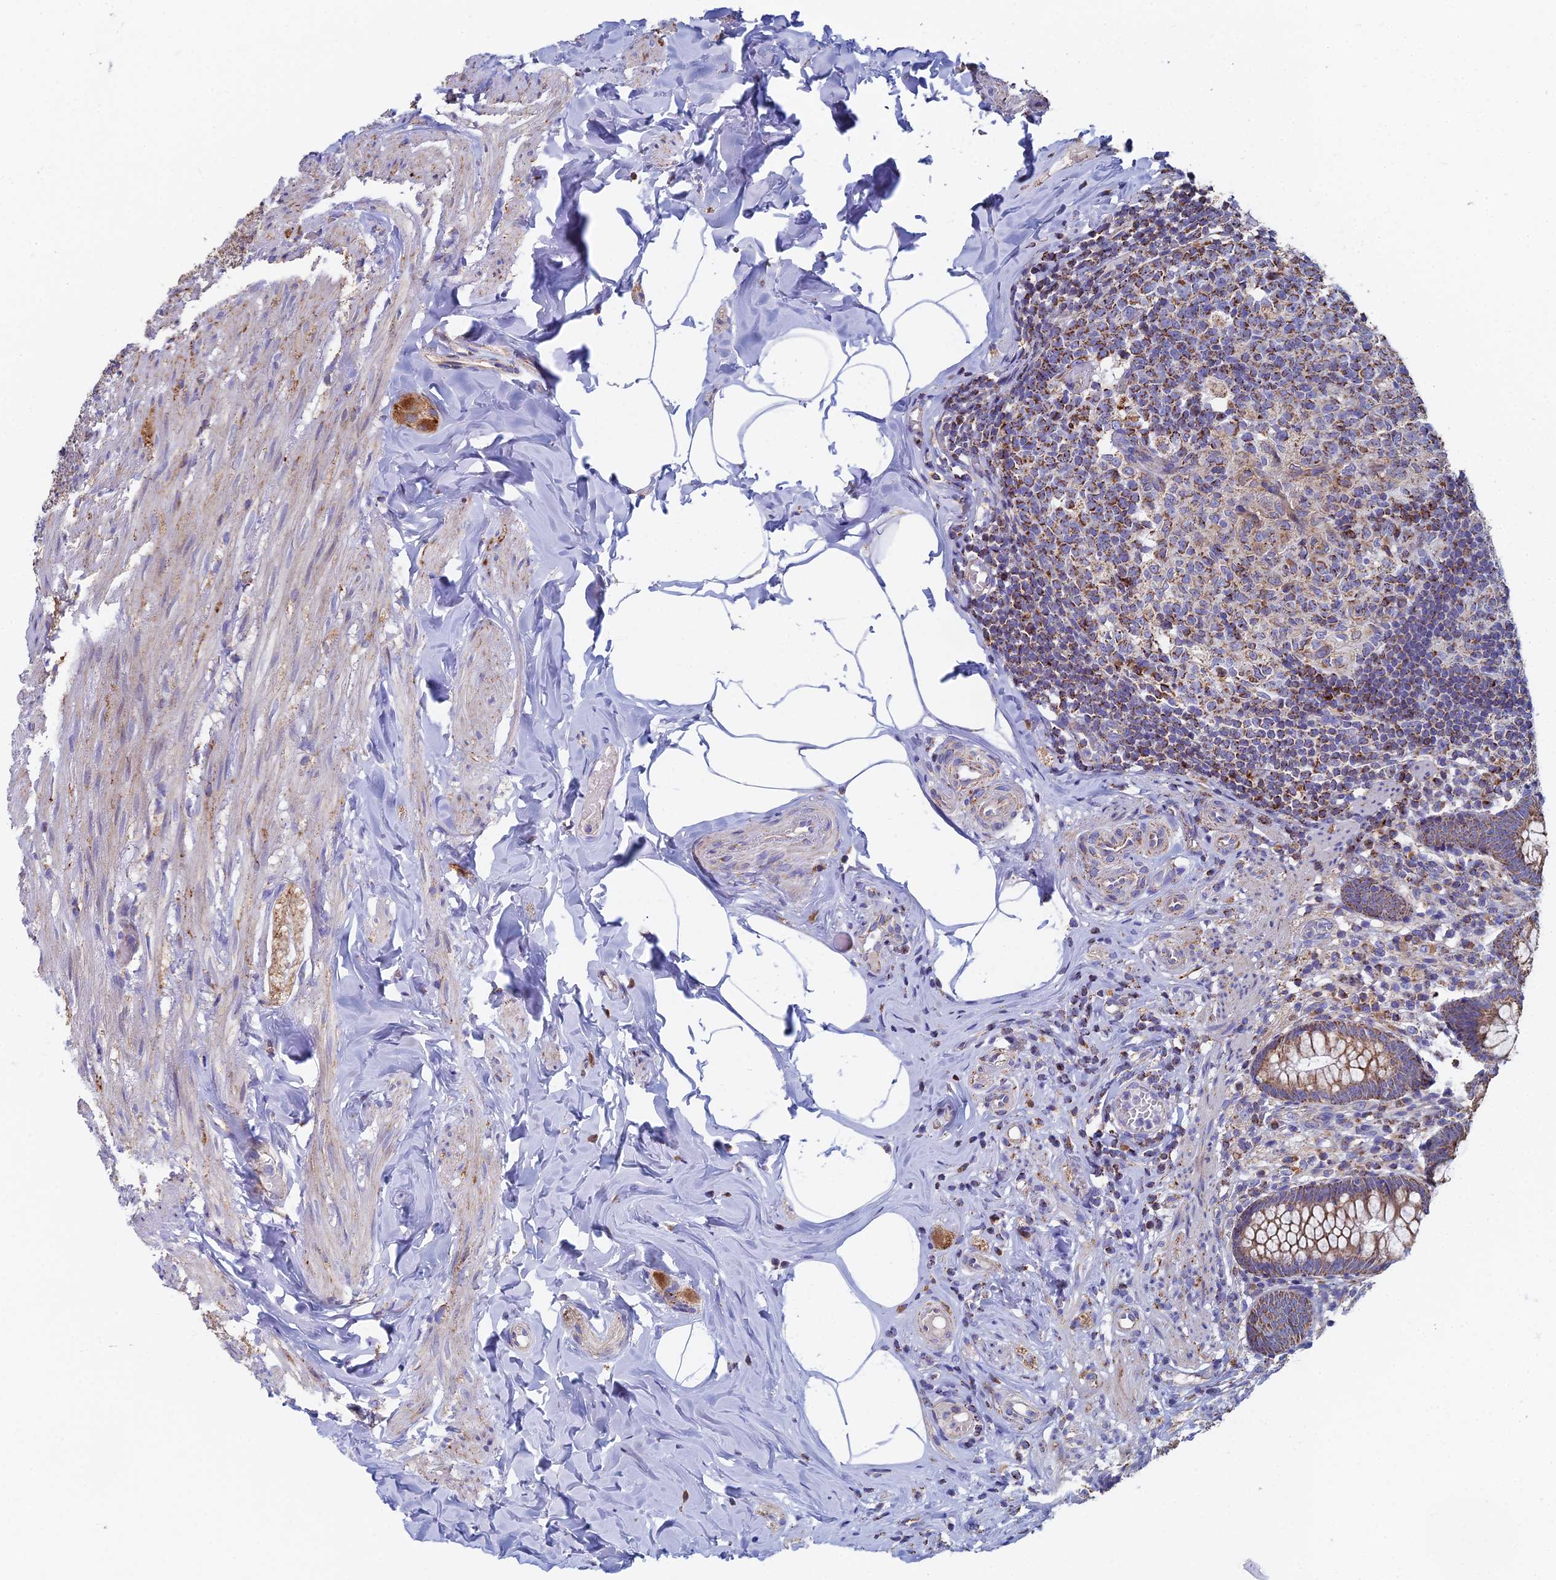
{"staining": {"intensity": "moderate", "quantity": ">75%", "location": "cytoplasmic/membranous"}, "tissue": "appendix", "cell_type": "Glandular cells", "image_type": "normal", "snomed": [{"axis": "morphology", "description": "Normal tissue, NOS"}, {"axis": "topography", "description": "Appendix"}], "caption": "High-magnification brightfield microscopy of unremarkable appendix stained with DAB (3,3'-diaminobenzidine) (brown) and counterstained with hematoxylin (blue). glandular cells exhibit moderate cytoplasmic/membranous positivity is appreciated in about>75% of cells. The staining was performed using DAB (3,3'-diaminobenzidine) to visualize the protein expression in brown, while the nuclei were stained in blue with hematoxylin (Magnification: 20x).", "gene": "SPOCK2", "patient": {"sex": "male", "age": 55}}